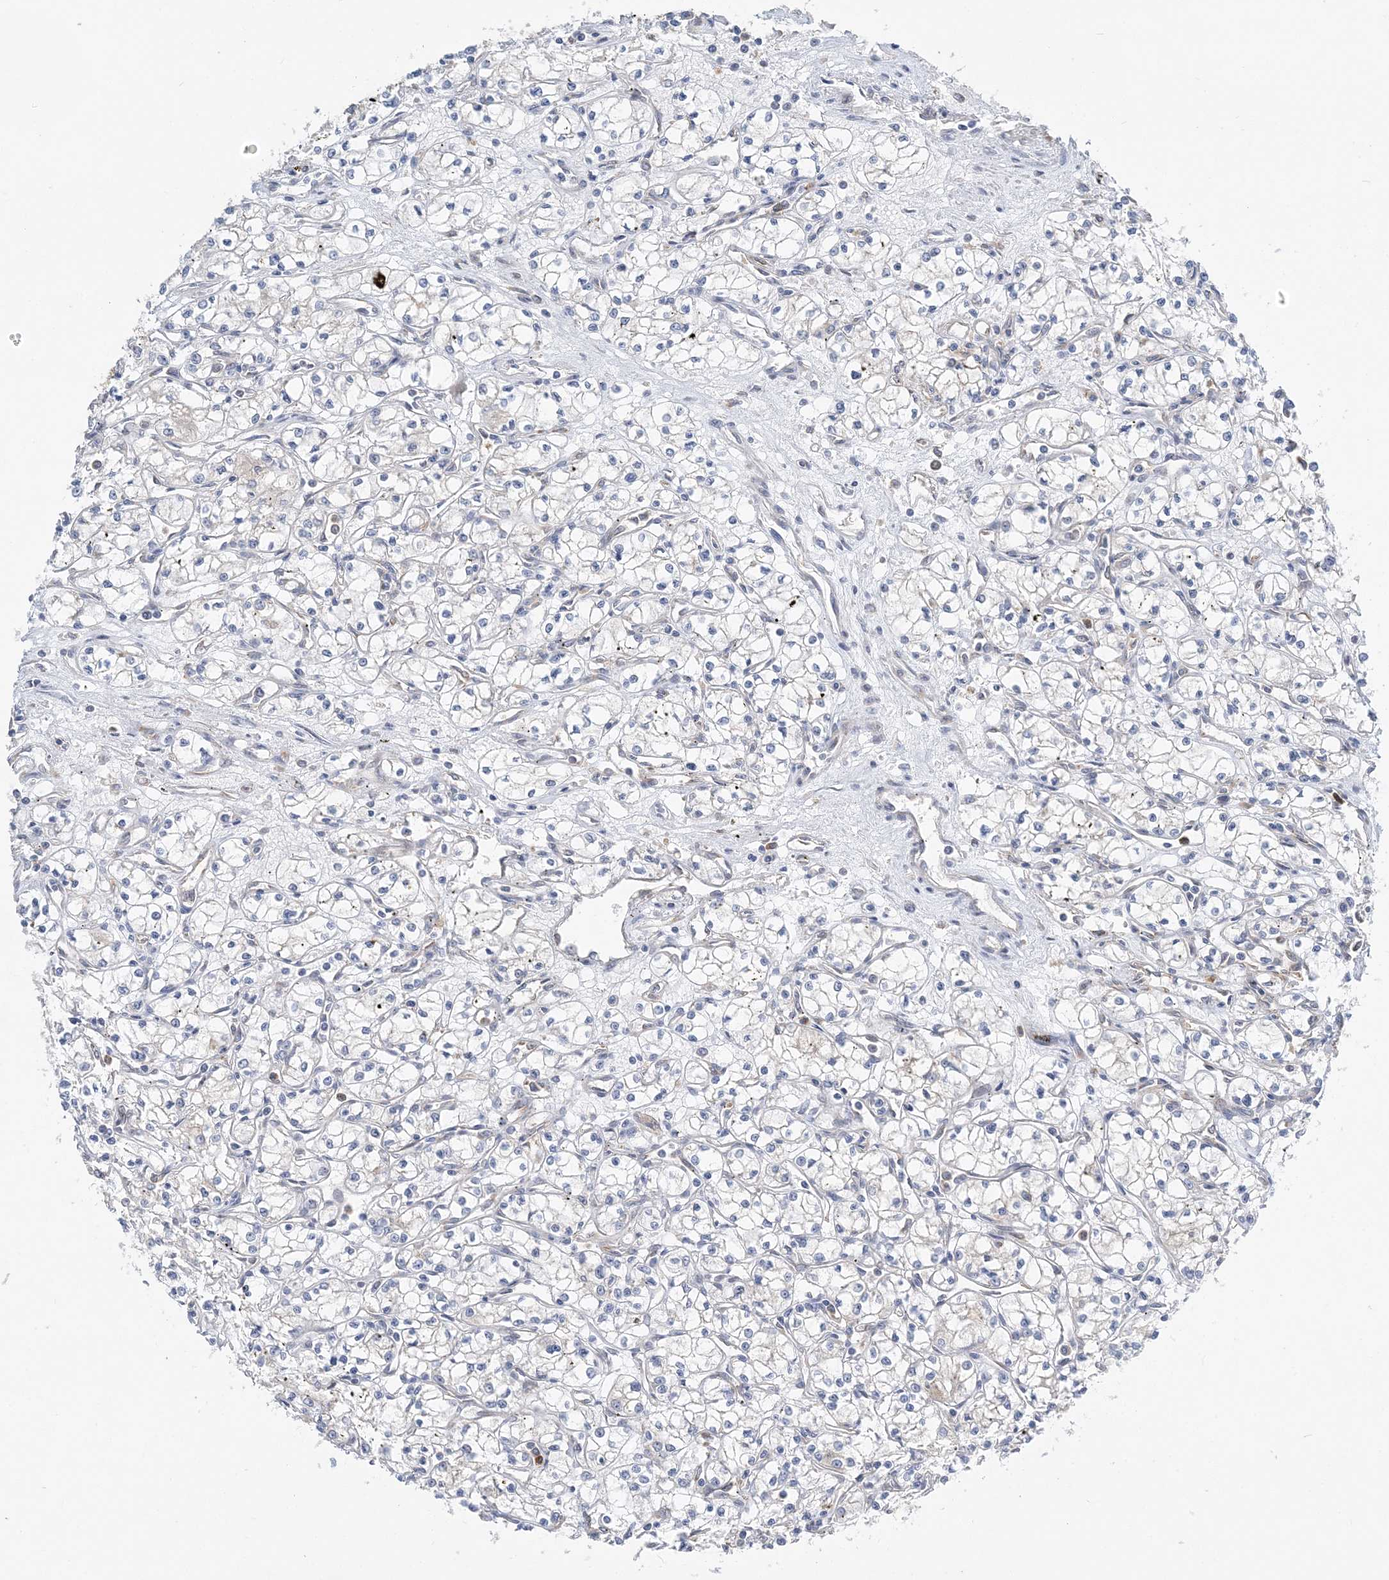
{"staining": {"intensity": "negative", "quantity": "none", "location": "none"}, "tissue": "renal cancer", "cell_type": "Tumor cells", "image_type": "cancer", "snomed": [{"axis": "morphology", "description": "Adenocarcinoma, NOS"}, {"axis": "topography", "description": "Kidney"}], "caption": "A photomicrograph of renal adenocarcinoma stained for a protein exhibits no brown staining in tumor cells.", "gene": "LARP4B", "patient": {"sex": "male", "age": 59}}